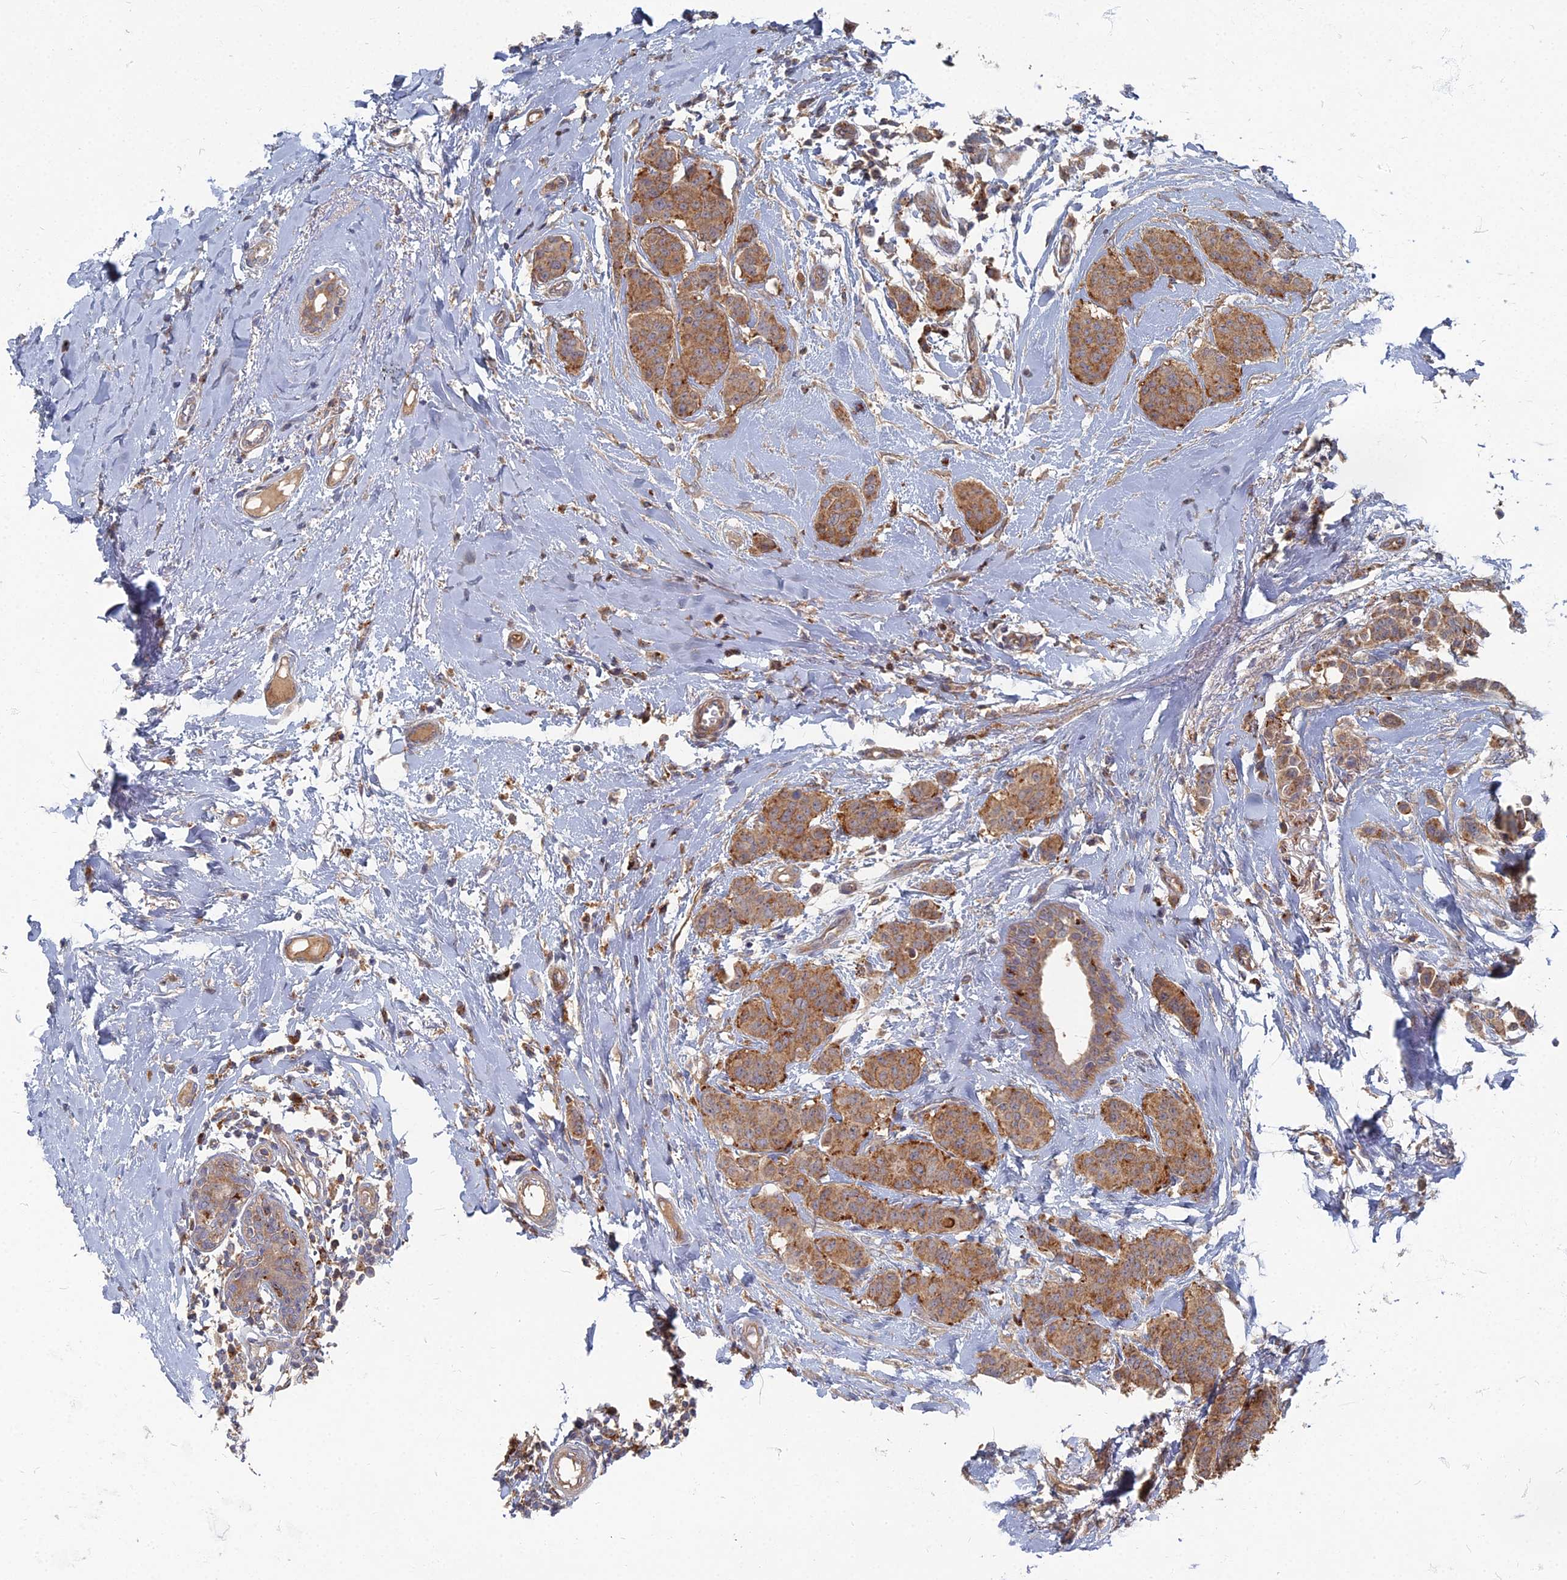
{"staining": {"intensity": "moderate", "quantity": ">75%", "location": "cytoplasmic/membranous"}, "tissue": "breast cancer", "cell_type": "Tumor cells", "image_type": "cancer", "snomed": [{"axis": "morphology", "description": "Duct carcinoma"}, {"axis": "topography", "description": "Breast"}], "caption": "The photomicrograph demonstrates a brown stain indicating the presence of a protein in the cytoplasmic/membranous of tumor cells in breast cancer. (Brightfield microscopy of DAB IHC at high magnification).", "gene": "PPCDC", "patient": {"sex": "female", "age": 40}}